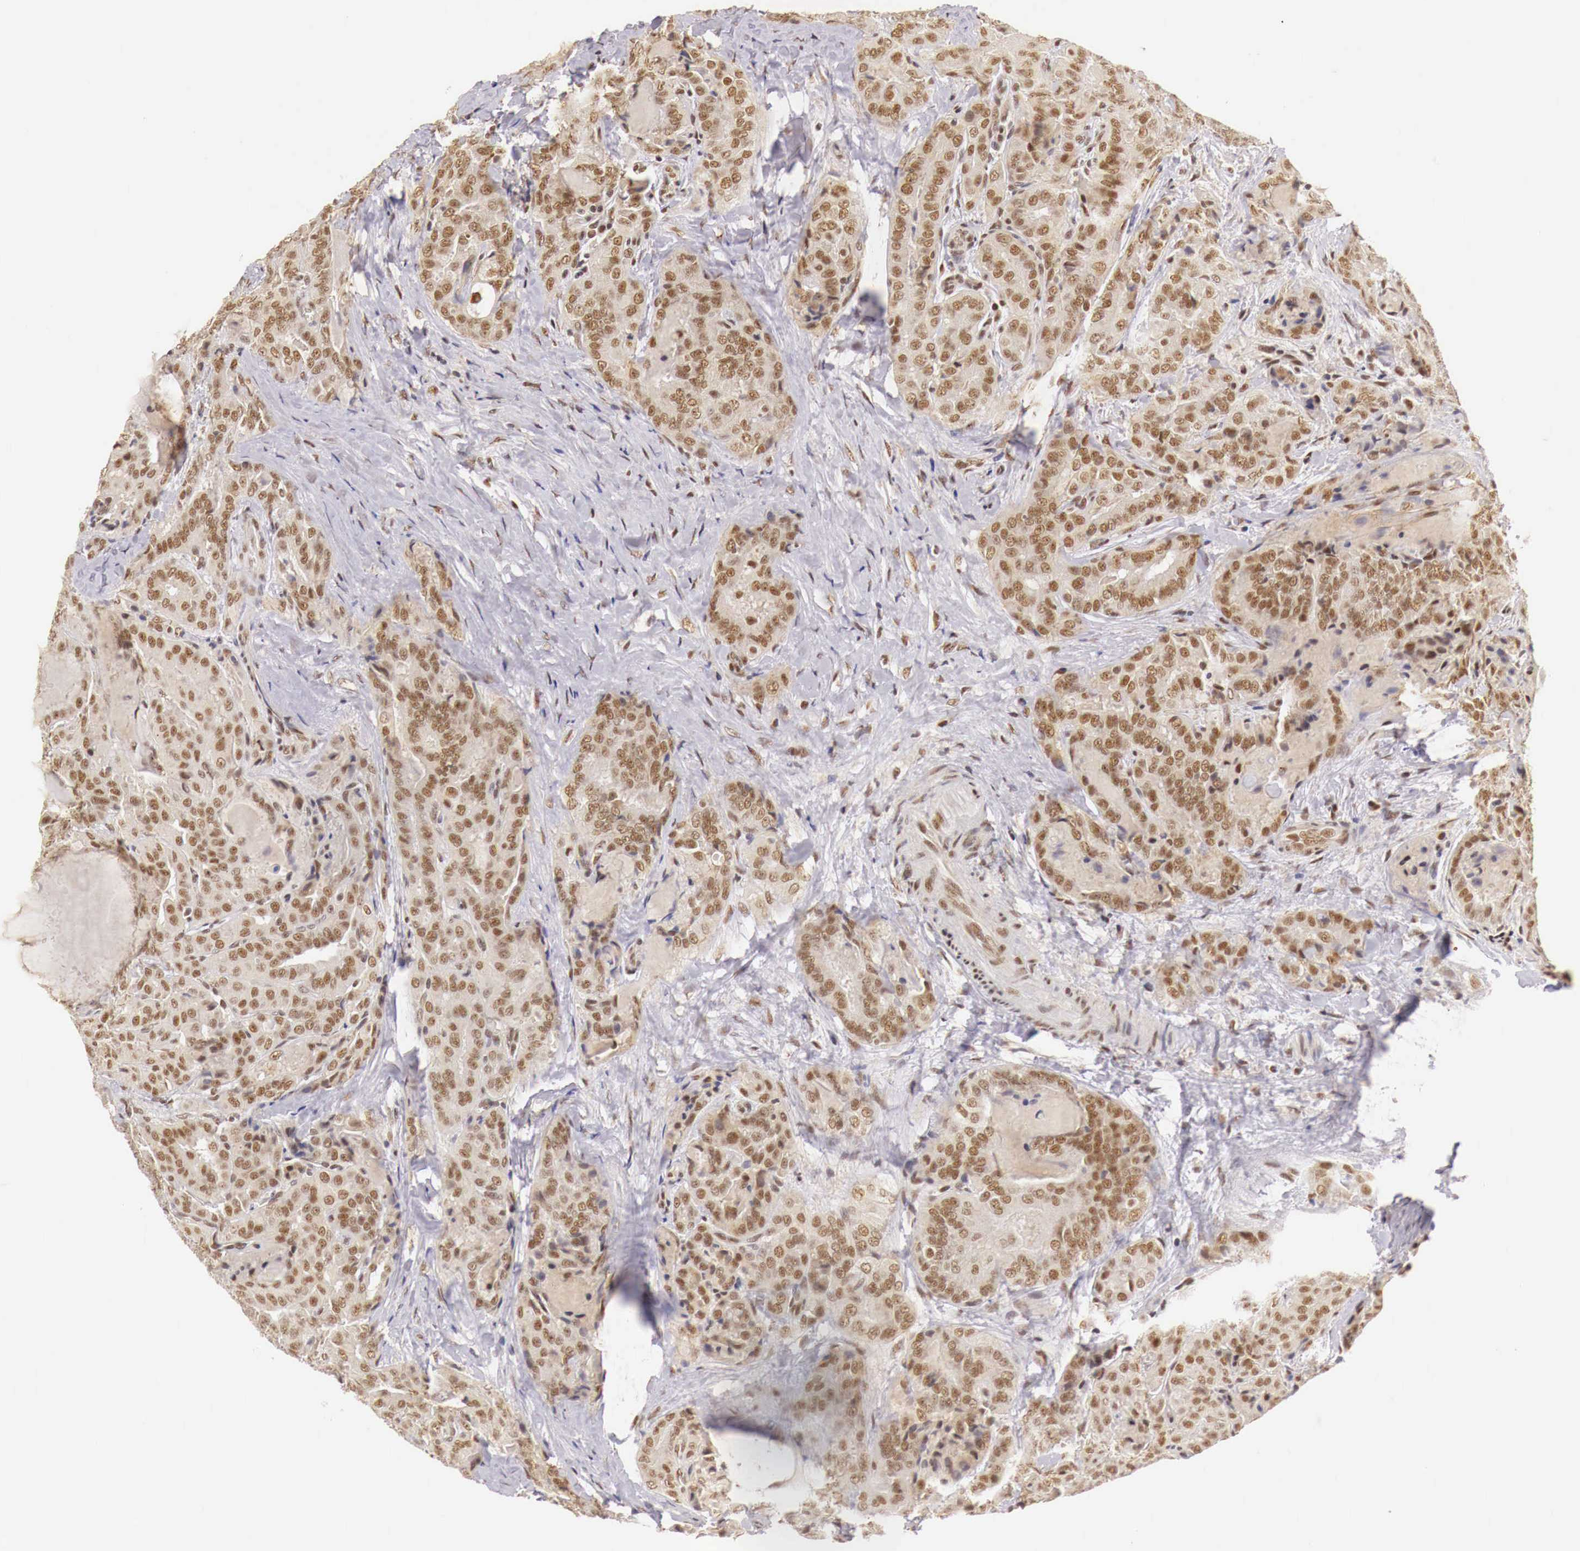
{"staining": {"intensity": "moderate", "quantity": ">75%", "location": "cytoplasmic/membranous,nuclear"}, "tissue": "thyroid cancer", "cell_type": "Tumor cells", "image_type": "cancer", "snomed": [{"axis": "morphology", "description": "Papillary adenocarcinoma, NOS"}, {"axis": "topography", "description": "Thyroid gland"}], "caption": "Thyroid cancer tissue shows moderate cytoplasmic/membranous and nuclear staining in approximately >75% of tumor cells", "gene": "GPKOW", "patient": {"sex": "female", "age": 71}}